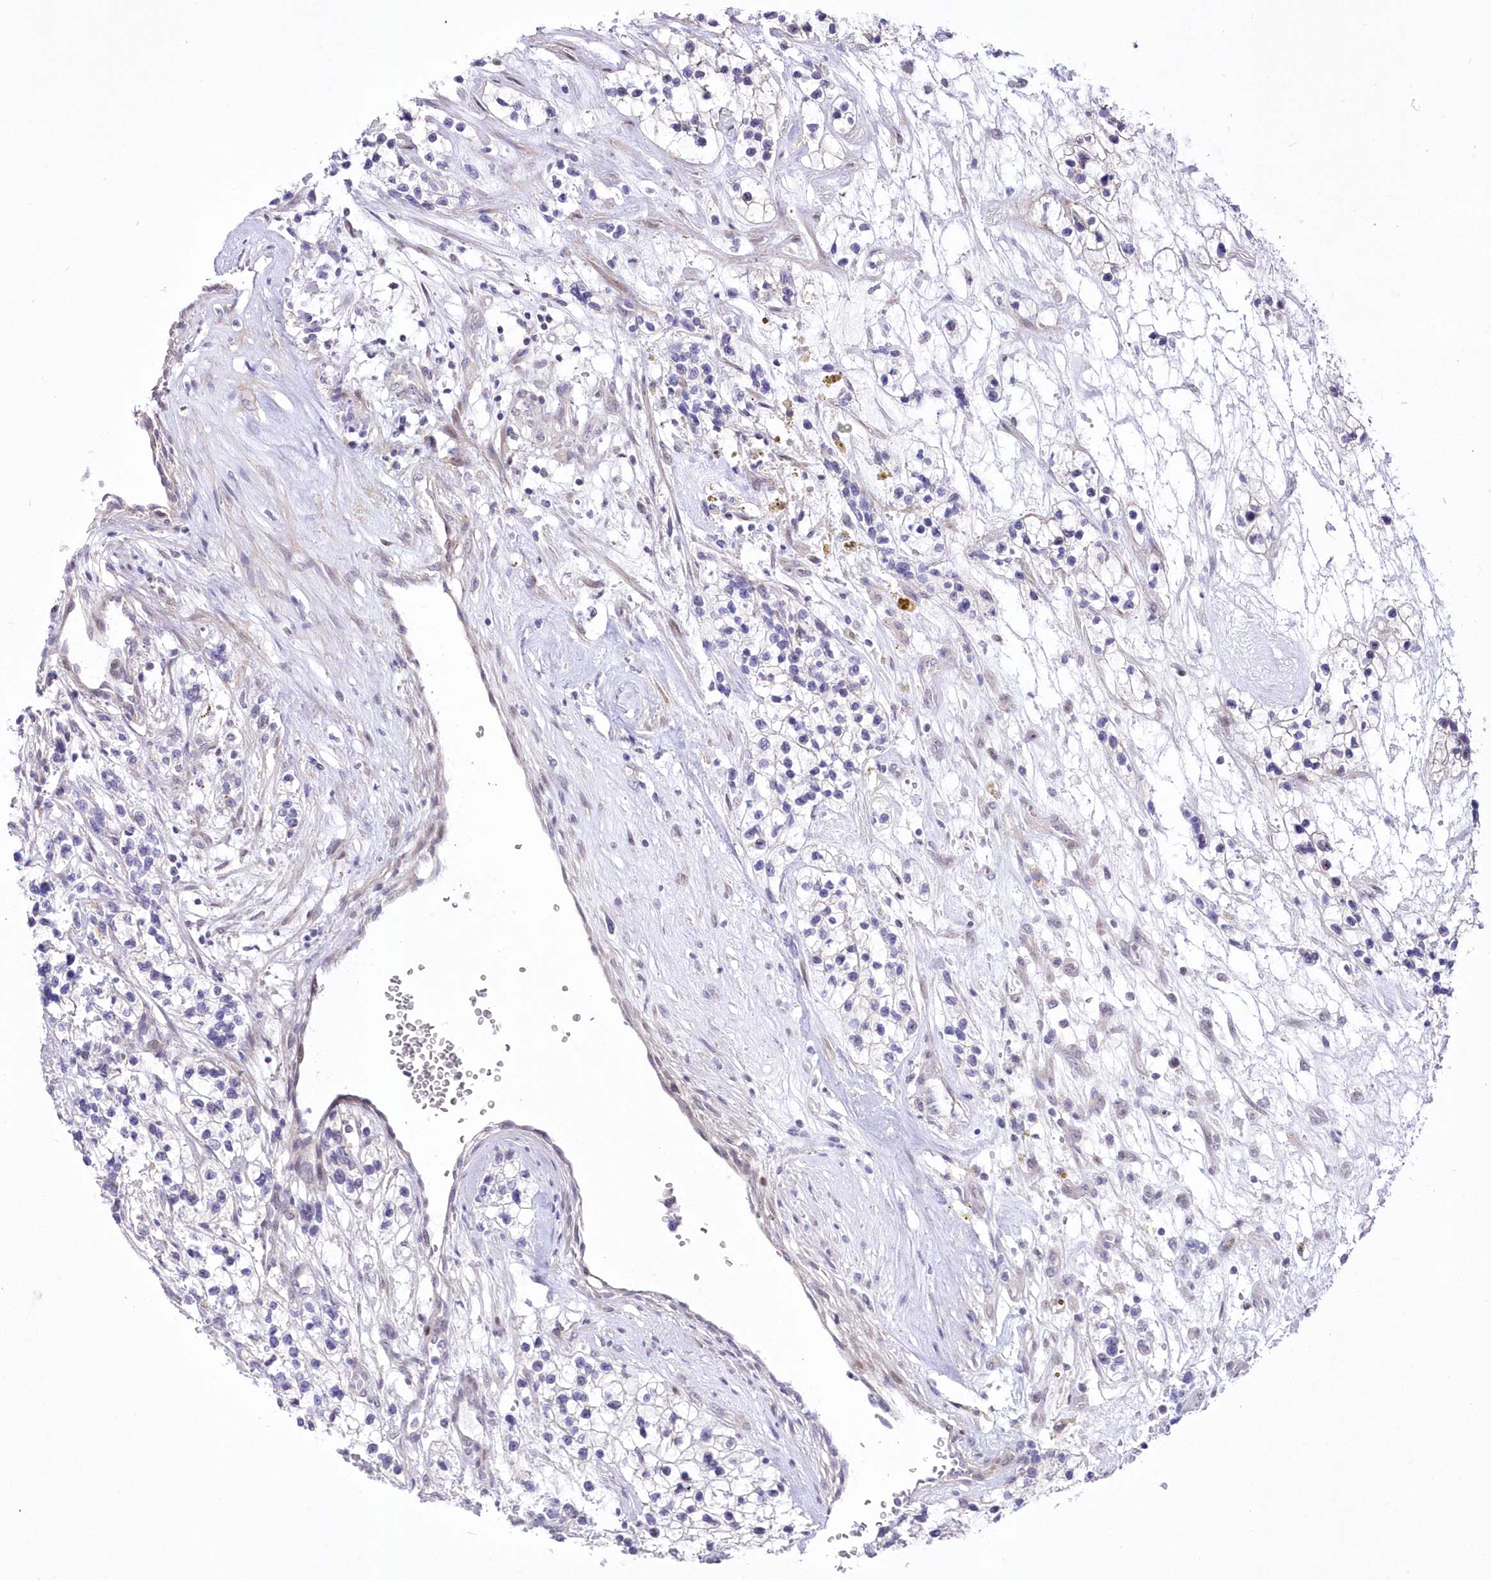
{"staining": {"intensity": "negative", "quantity": "none", "location": "none"}, "tissue": "renal cancer", "cell_type": "Tumor cells", "image_type": "cancer", "snomed": [{"axis": "morphology", "description": "Adenocarcinoma, NOS"}, {"axis": "topography", "description": "Kidney"}], "caption": "Tumor cells are negative for brown protein staining in renal cancer.", "gene": "FAM241B", "patient": {"sex": "female", "age": 57}}